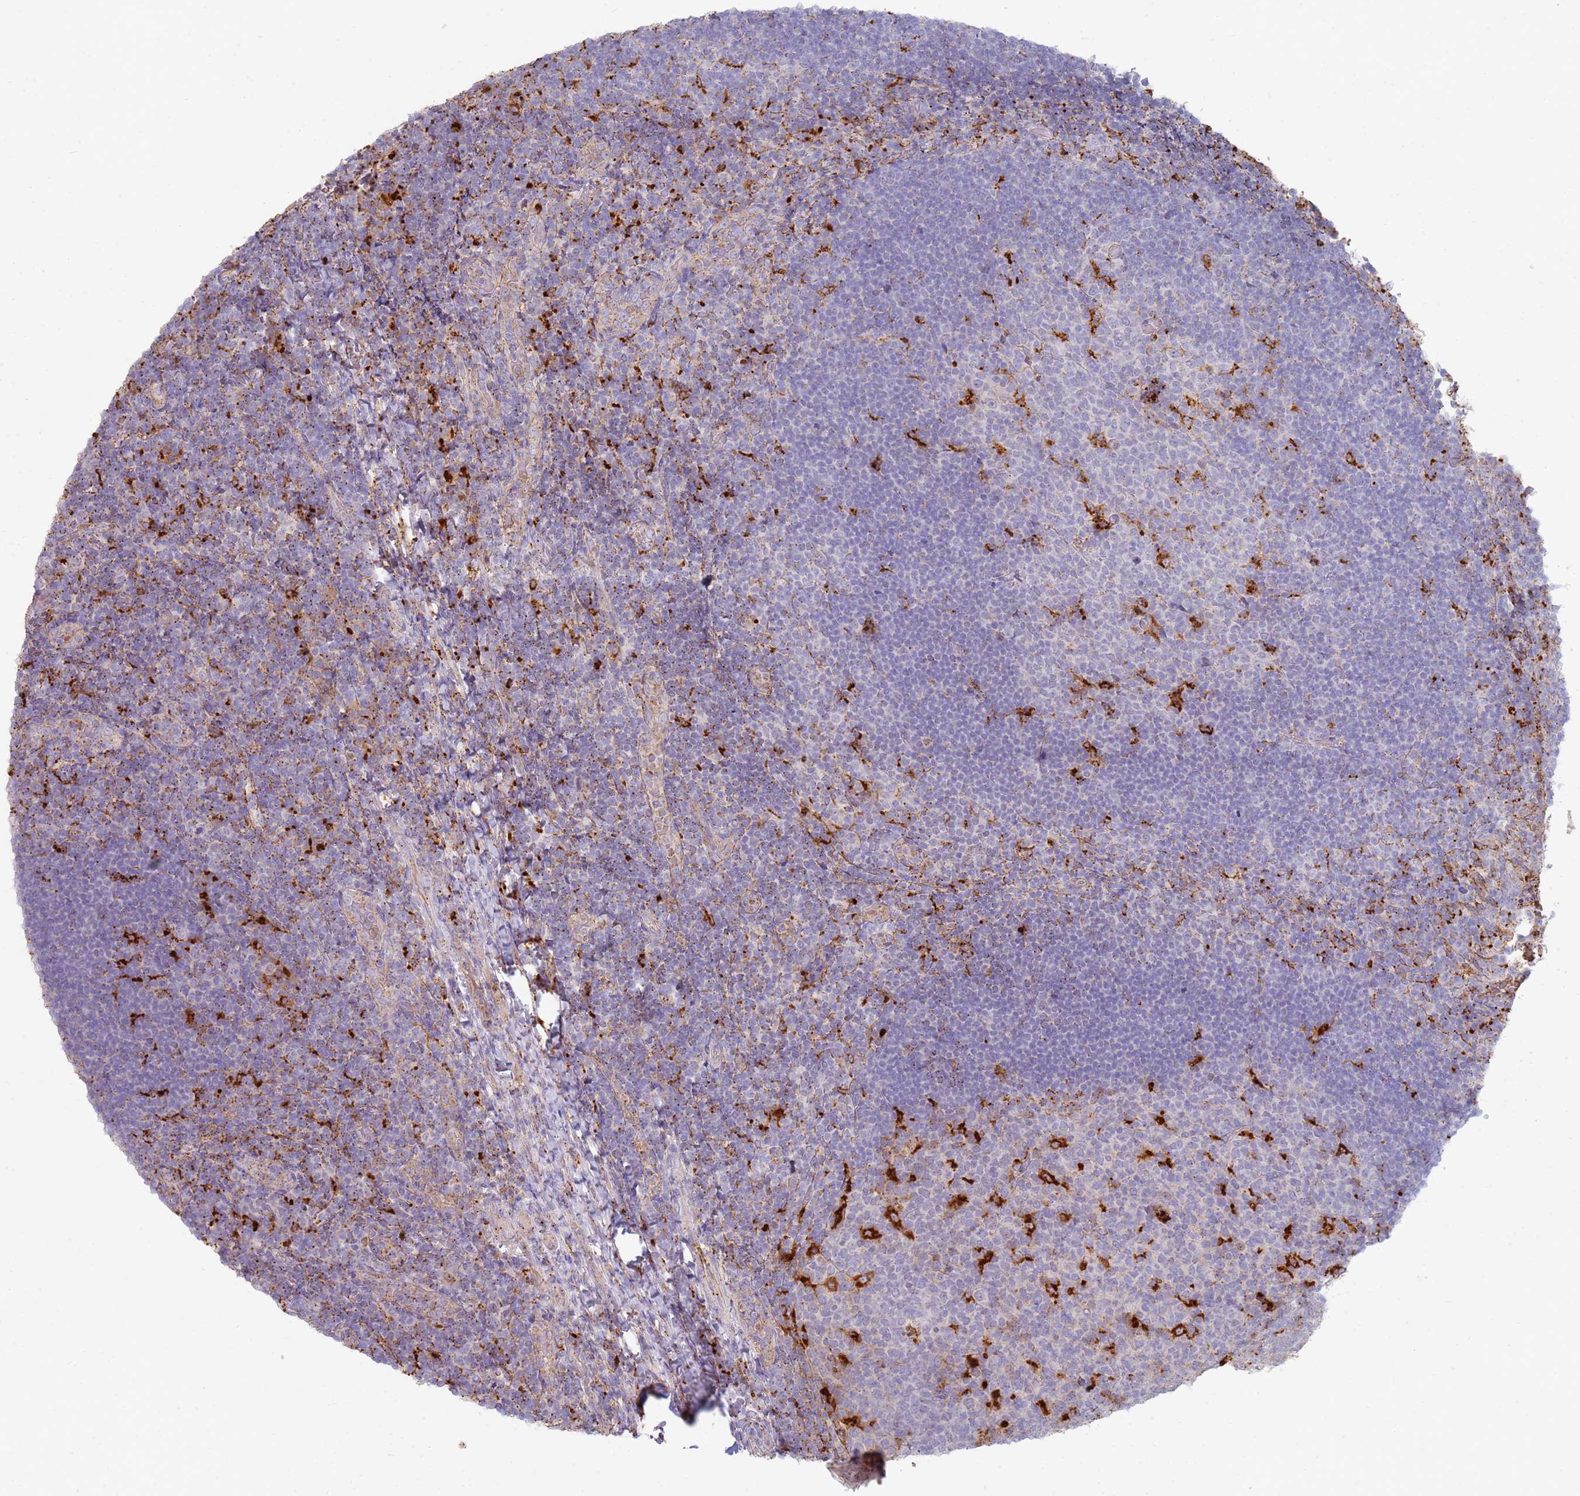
{"staining": {"intensity": "strong", "quantity": "<25%", "location": "cytoplasmic/membranous"}, "tissue": "tonsil", "cell_type": "Germinal center cells", "image_type": "normal", "snomed": [{"axis": "morphology", "description": "Normal tissue, NOS"}, {"axis": "topography", "description": "Tonsil"}], "caption": "The photomicrograph reveals immunohistochemical staining of benign tonsil. There is strong cytoplasmic/membranous expression is identified in about <25% of germinal center cells.", "gene": "TMEM229B", "patient": {"sex": "female", "age": 10}}